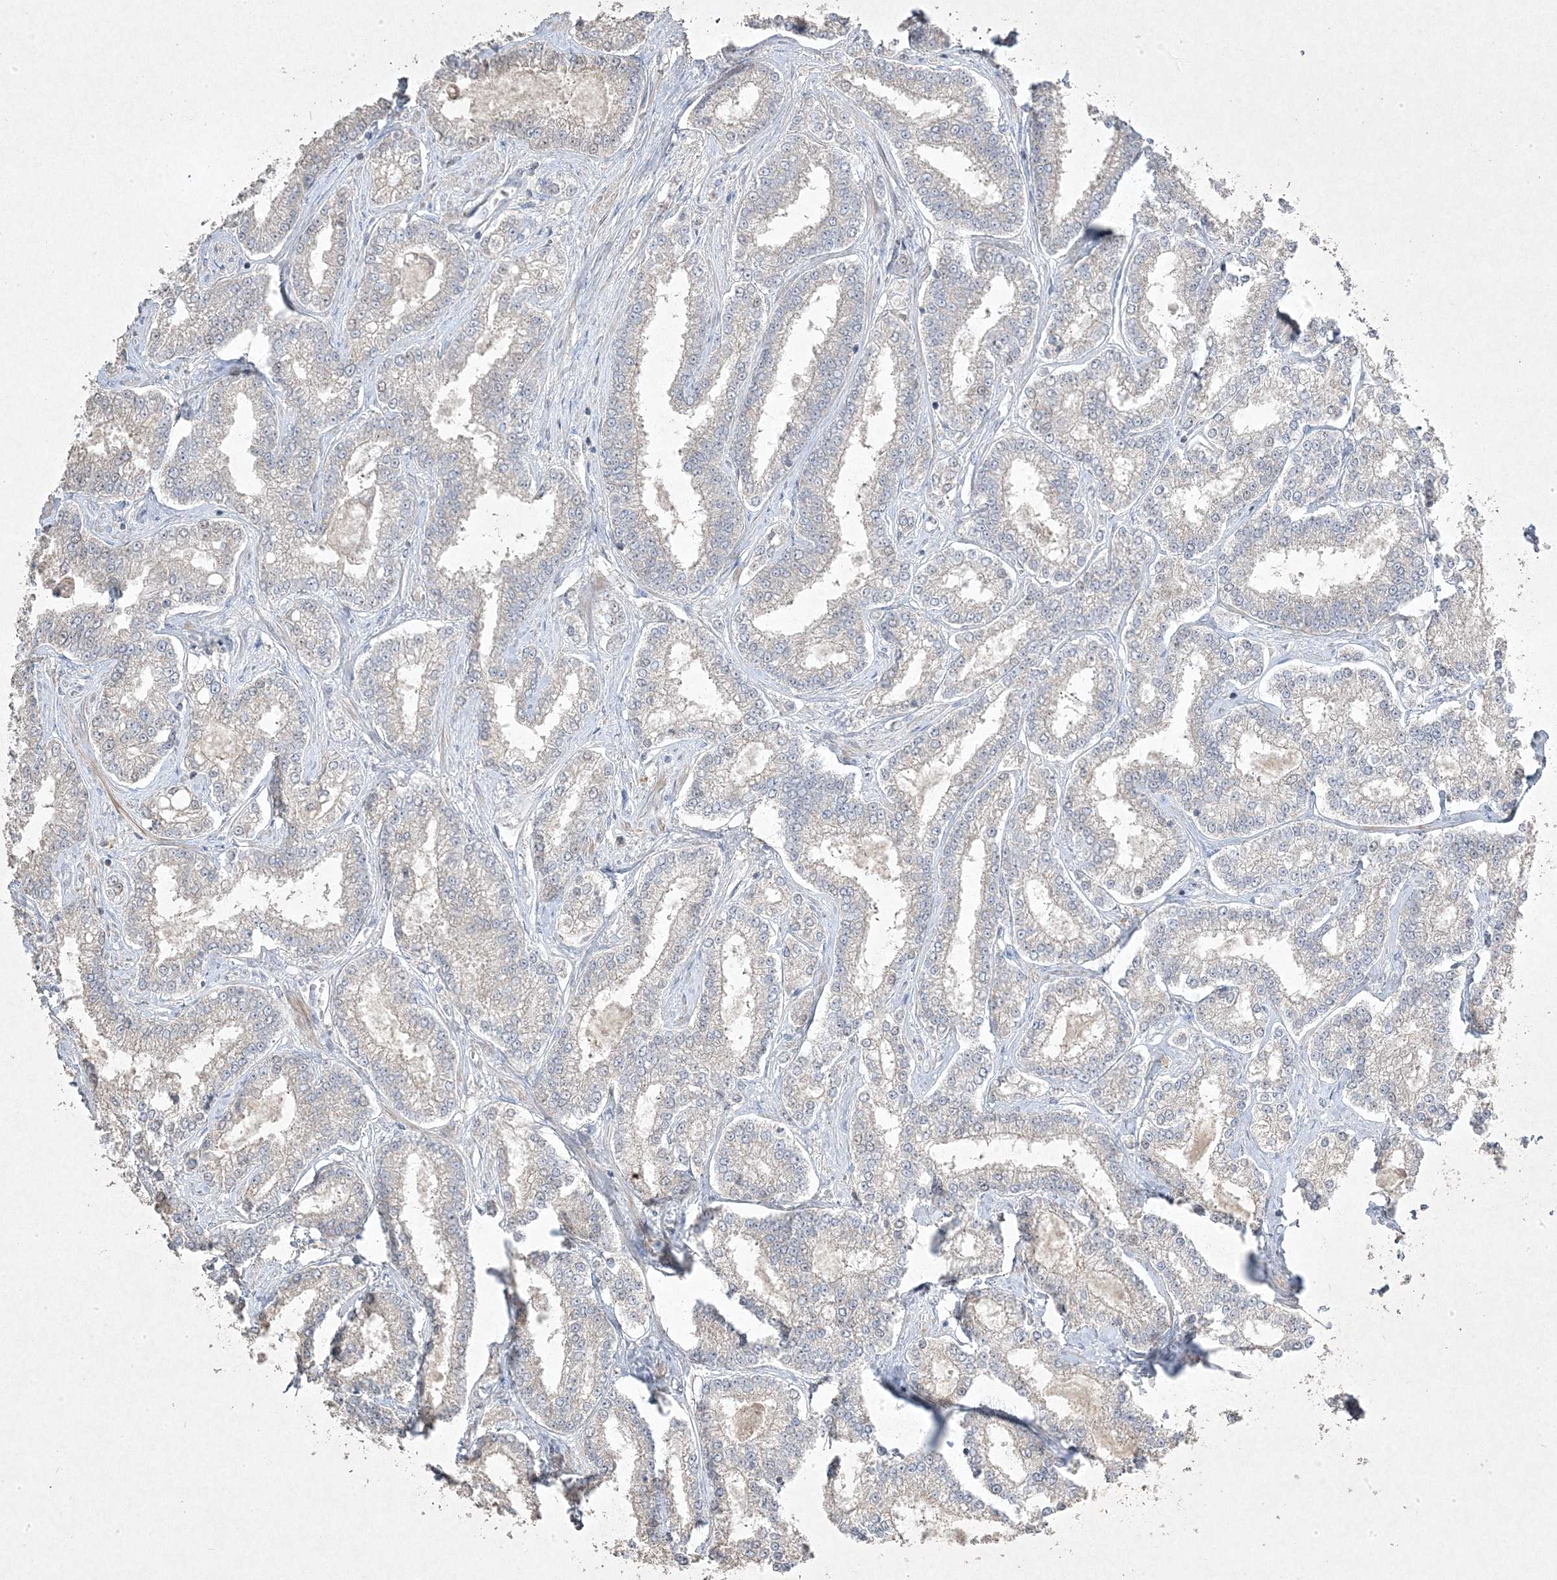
{"staining": {"intensity": "negative", "quantity": "none", "location": "none"}, "tissue": "prostate cancer", "cell_type": "Tumor cells", "image_type": "cancer", "snomed": [{"axis": "morphology", "description": "Normal tissue, NOS"}, {"axis": "morphology", "description": "Adenocarcinoma, High grade"}, {"axis": "topography", "description": "Prostate"}], "caption": "A high-resolution image shows immunohistochemistry (IHC) staining of adenocarcinoma (high-grade) (prostate), which shows no significant expression in tumor cells.", "gene": "RGL4", "patient": {"sex": "male", "age": 83}}